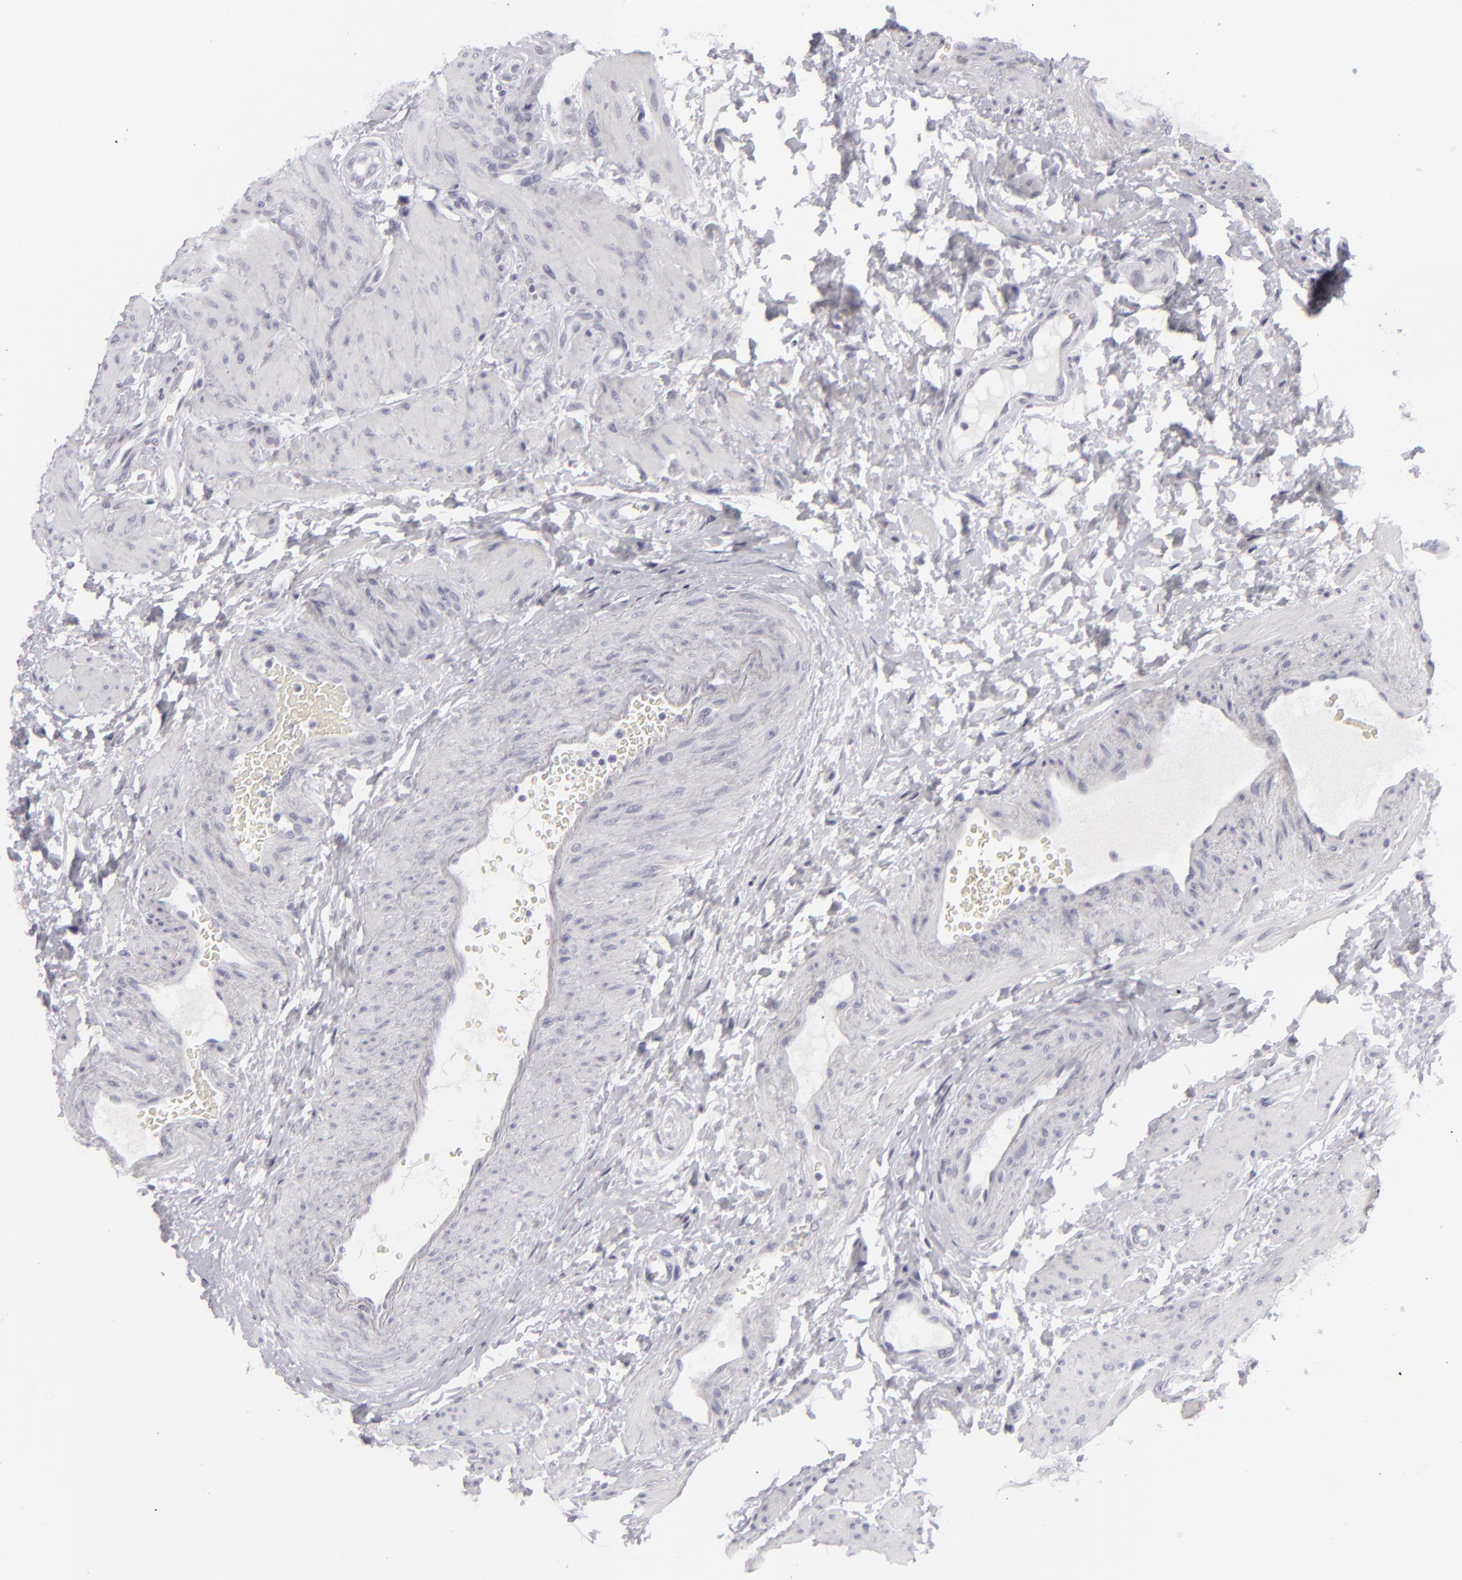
{"staining": {"intensity": "negative", "quantity": "none", "location": "none"}, "tissue": "epididymis", "cell_type": "Glandular cells", "image_type": "normal", "snomed": [{"axis": "morphology", "description": "Normal tissue, NOS"}, {"axis": "topography", "description": "Epididymis"}], "caption": "This is an immunohistochemistry (IHC) micrograph of normal human epididymis. There is no expression in glandular cells.", "gene": "KRT1", "patient": {"sex": "male", "age": 68}}